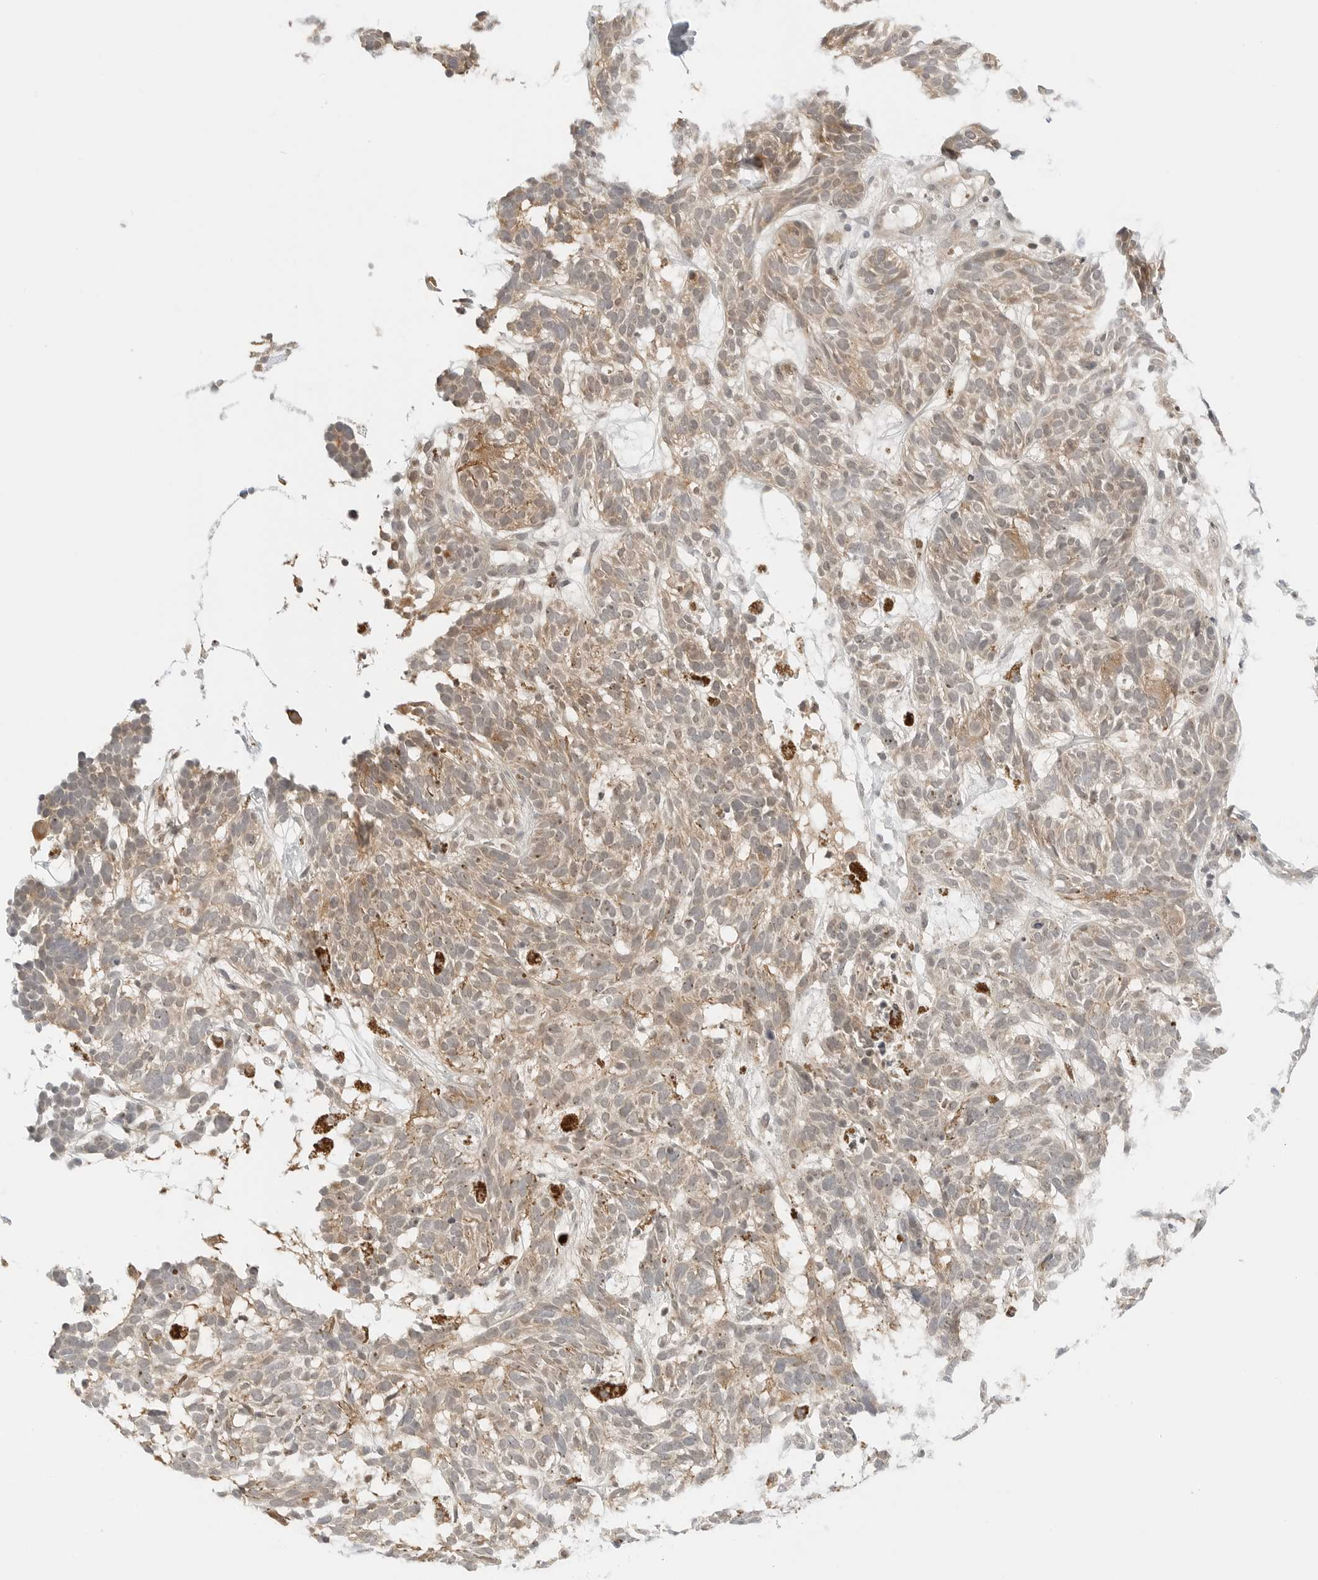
{"staining": {"intensity": "weak", "quantity": ">75%", "location": "cytoplasmic/membranous"}, "tissue": "skin cancer", "cell_type": "Tumor cells", "image_type": "cancer", "snomed": [{"axis": "morphology", "description": "Basal cell carcinoma"}, {"axis": "topography", "description": "Skin"}], "caption": "Protein staining reveals weak cytoplasmic/membranous expression in approximately >75% of tumor cells in skin cancer (basal cell carcinoma).", "gene": "IQCC", "patient": {"sex": "male", "age": 85}}